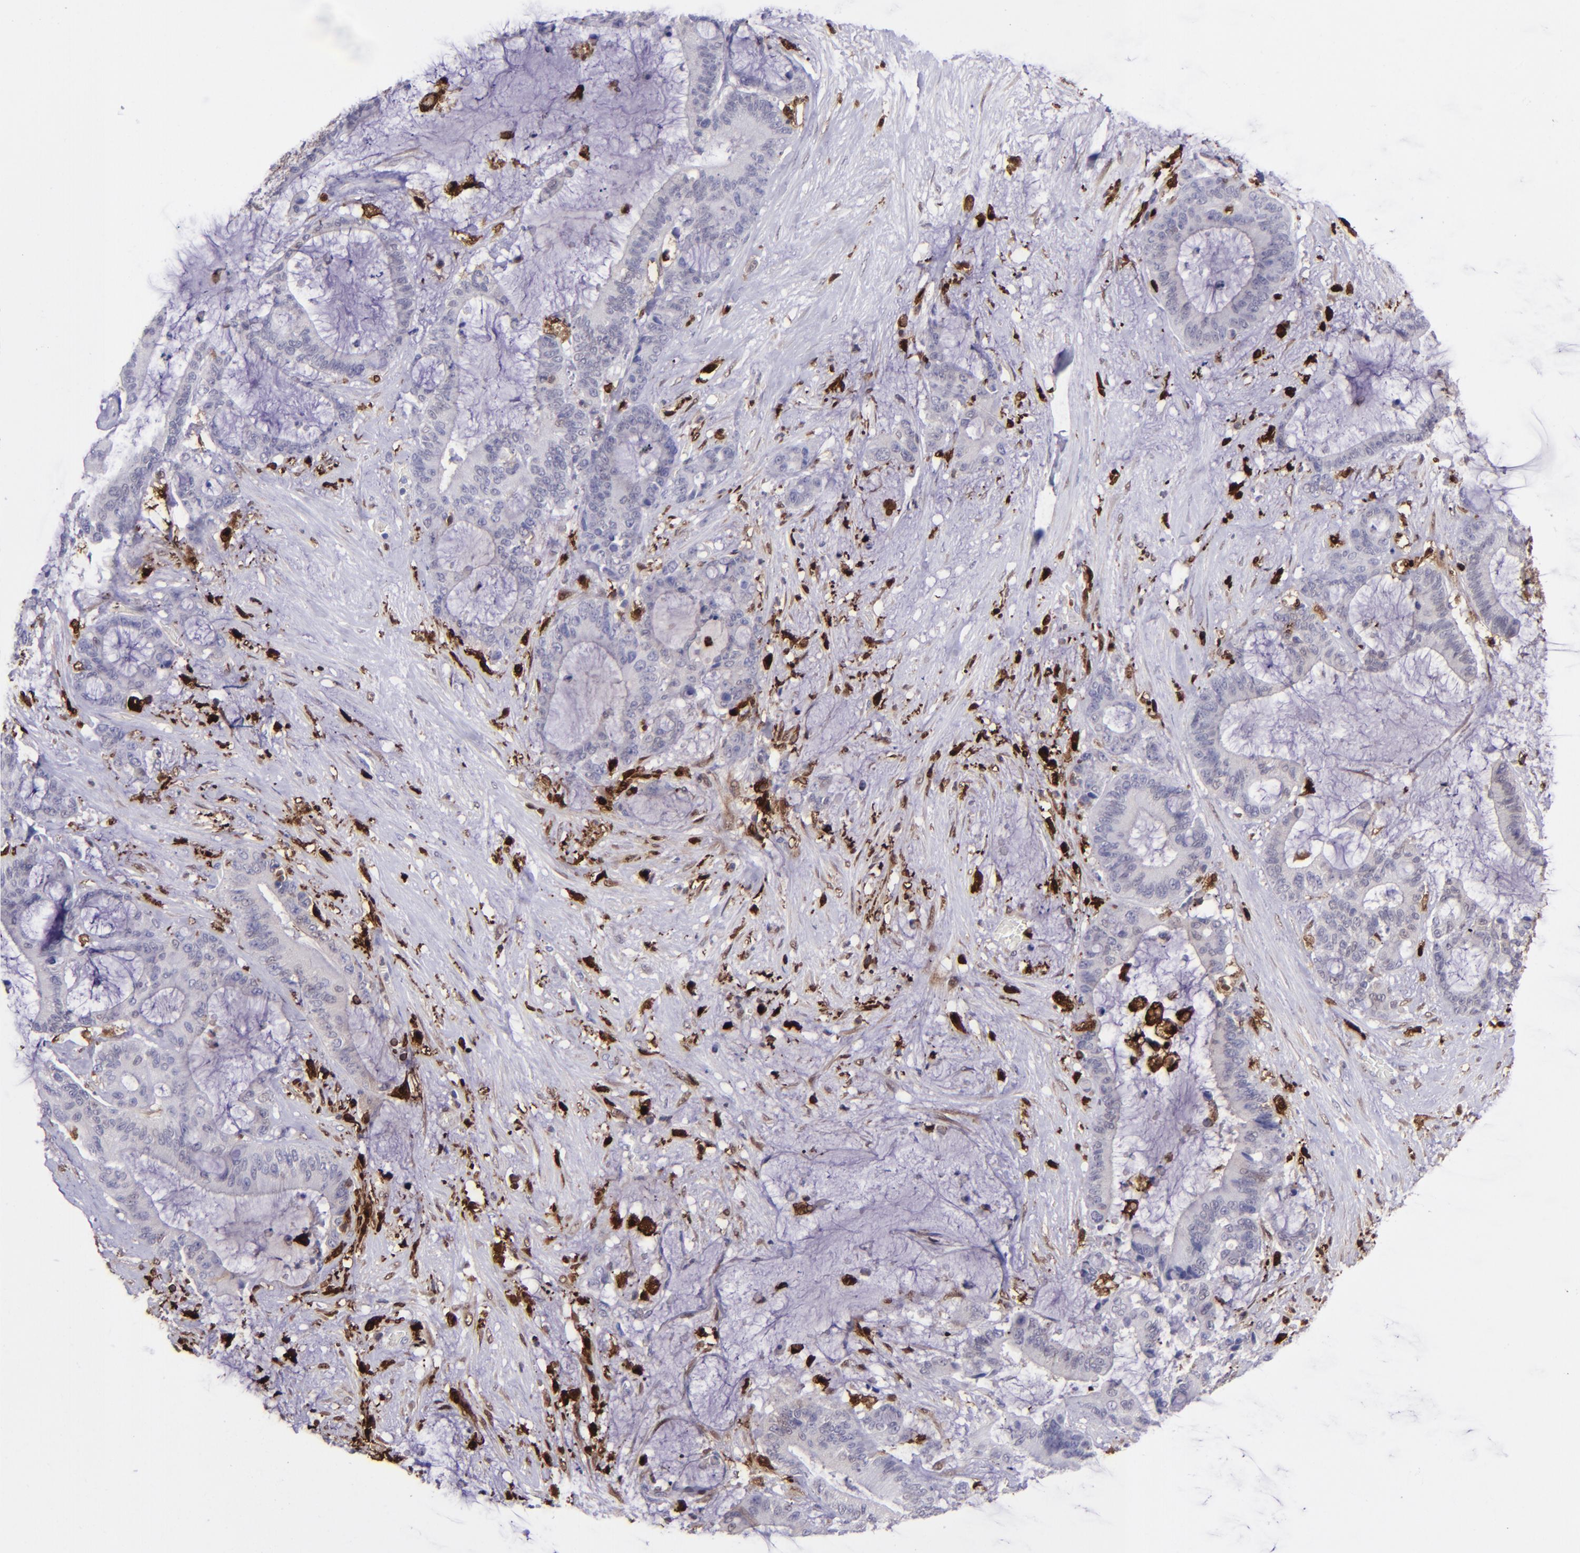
{"staining": {"intensity": "negative", "quantity": "none", "location": "none"}, "tissue": "liver cancer", "cell_type": "Tumor cells", "image_type": "cancer", "snomed": [{"axis": "morphology", "description": "Cholangiocarcinoma"}, {"axis": "topography", "description": "Liver"}], "caption": "There is no significant expression in tumor cells of cholangiocarcinoma (liver).", "gene": "TYMP", "patient": {"sex": "female", "age": 73}}